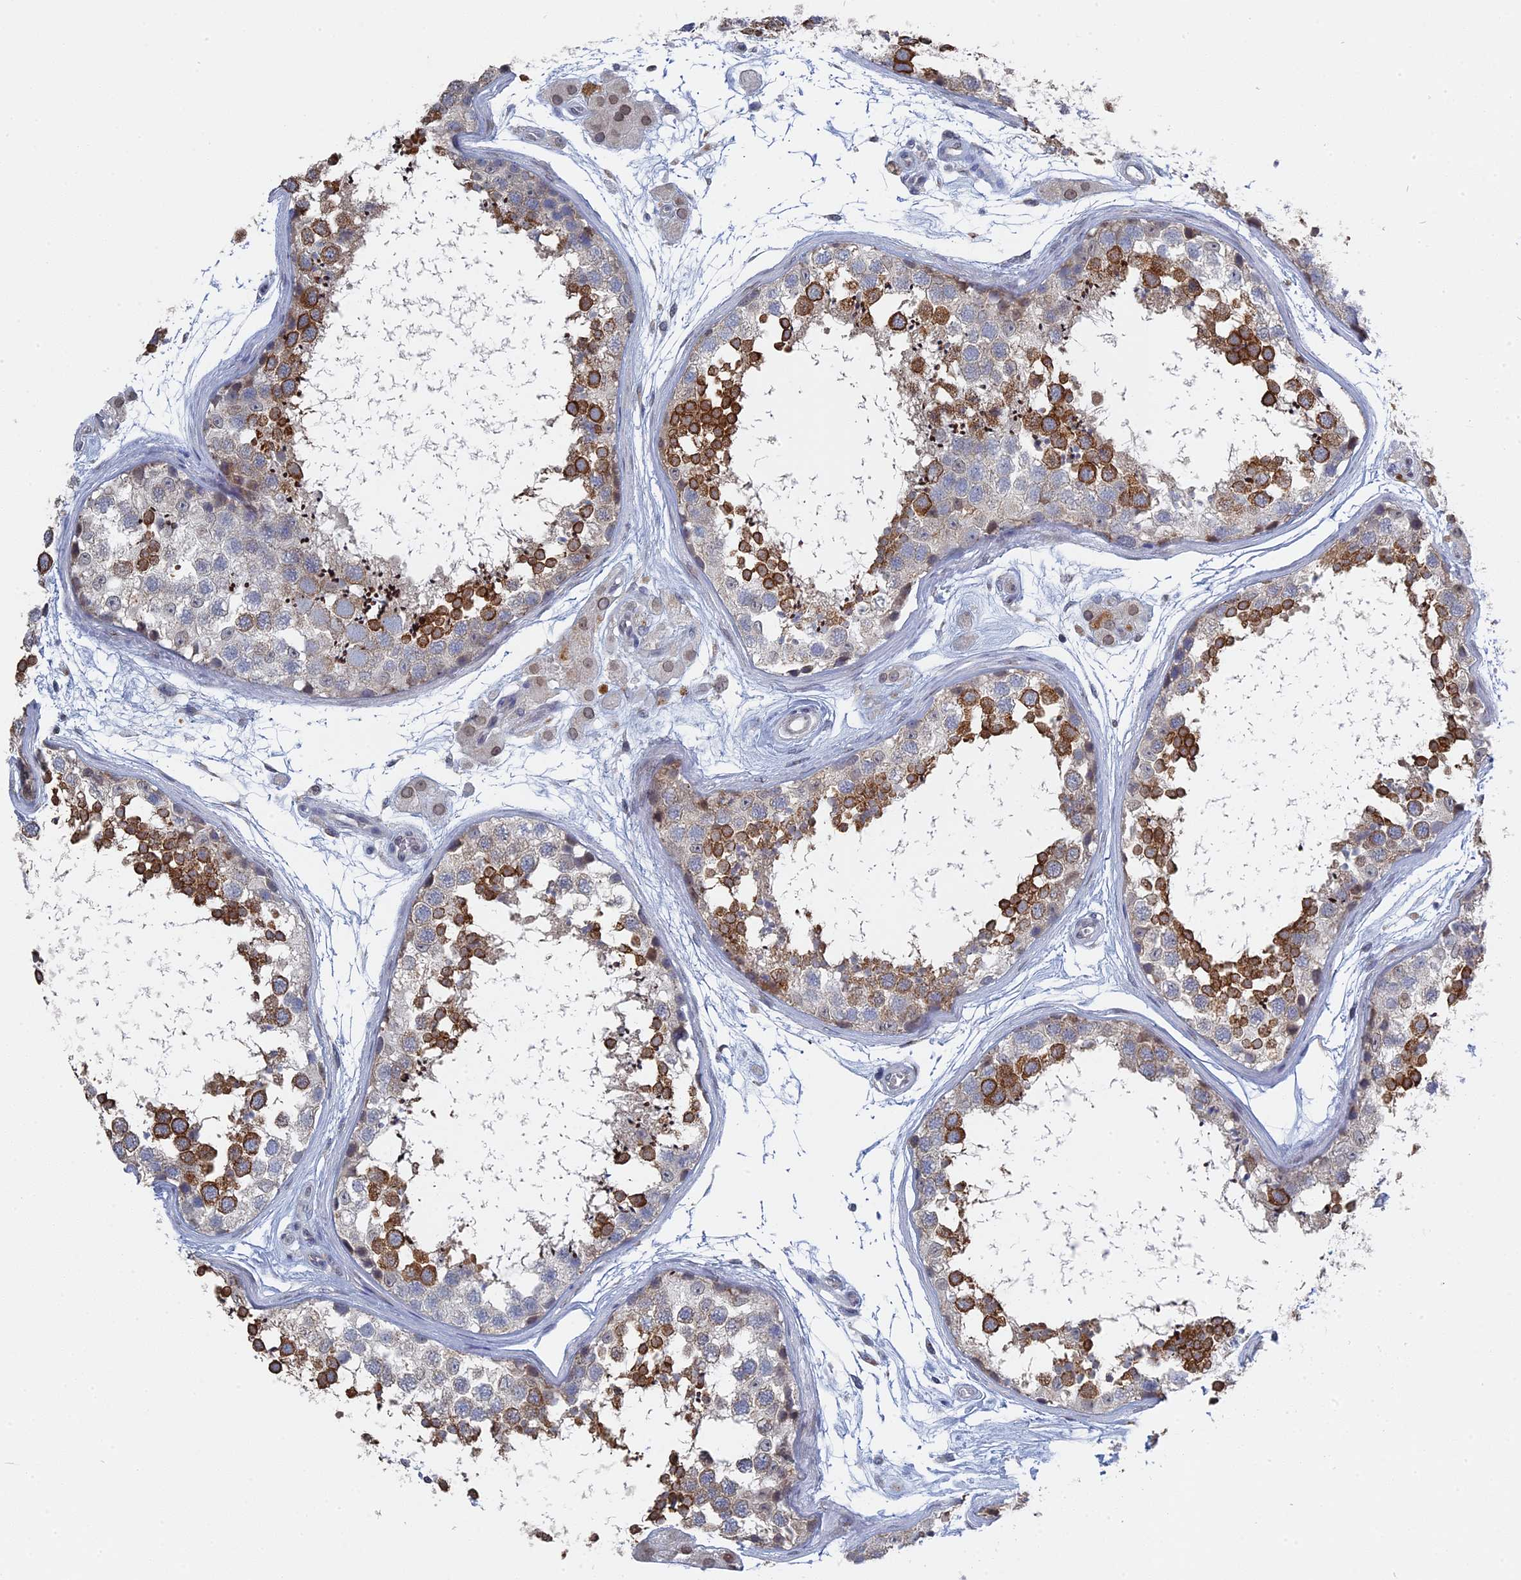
{"staining": {"intensity": "strong", "quantity": "25%-75%", "location": "cytoplasmic/membranous"}, "tissue": "testis", "cell_type": "Cells in seminiferous ducts", "image_type": "normal", "snomed": [{"axis": "morphology", "description": "Normal tissue, NOS"}, {"axis": "topography", "description": "Testis"}], "caption": "Normal testis was stained to show a protein in brown. There is high levels of strong cytoplasmic/membranous positivity in about 25%-75% of cells in seminiferous ducts. (Brightfield microscopy of DAB IHC at high magnification).", "gene": "MTRF1", "patient": {"sex": "male", "age": 56}}